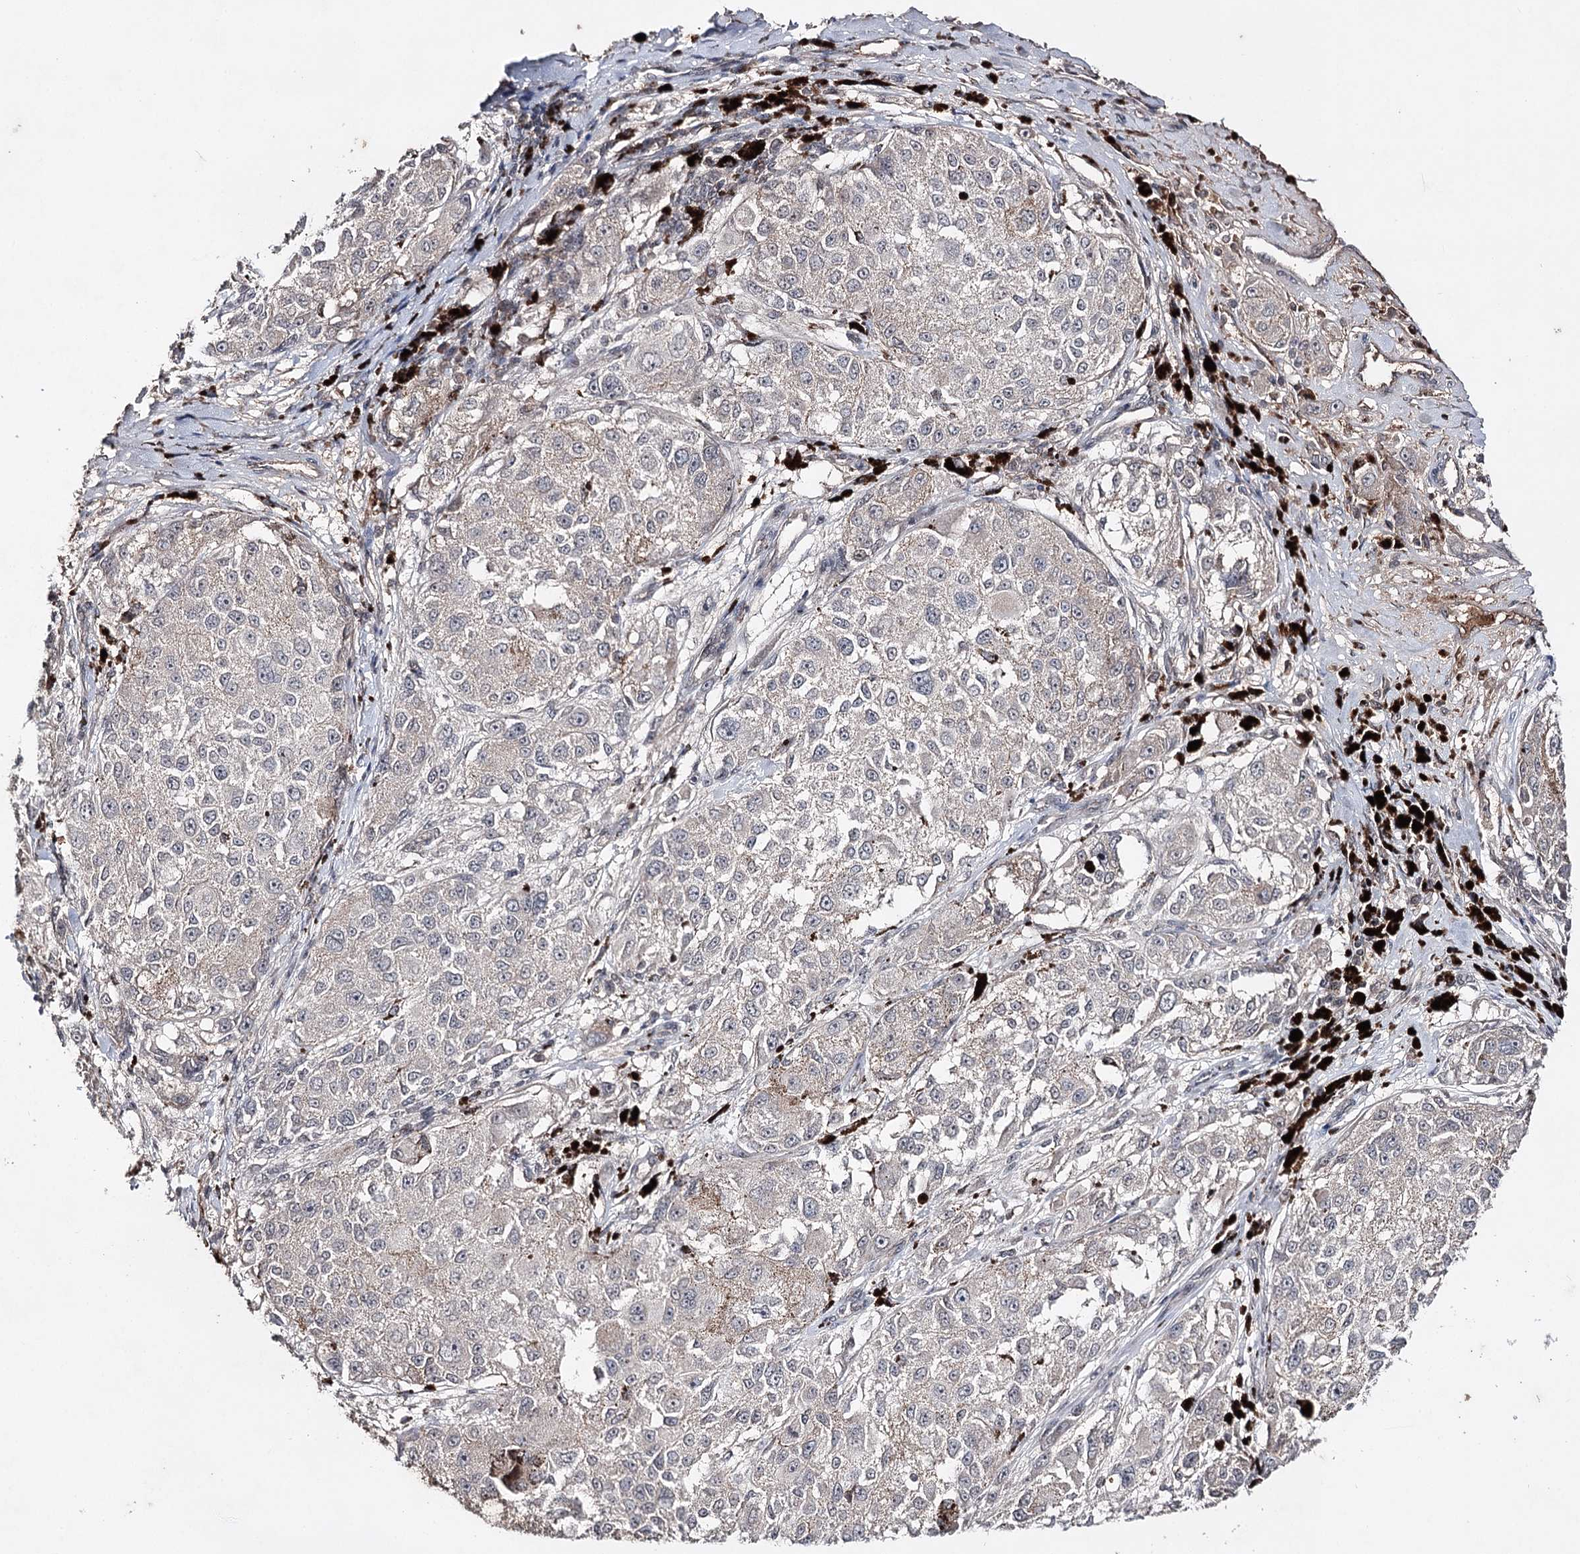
{"staining": {"intensity": "negative", "quantity": "none", "location": "none"}, "tissue": "melanoma", "cell_type": "Tumor cells", "image_type": "cancer", "snomed": [{"axis": "morphology", "description": "Necrosis, NOS"}, {"axis": "morphology", "description": "Malignant melanoma, NOS"}, {"axis": "topography", "description": "Skin"}], "caption": "Tumor cells show no significant positivity in malignant melanoma.", "gene": "SYNGR3", "patient": {"sex": "female", "age": 87}}